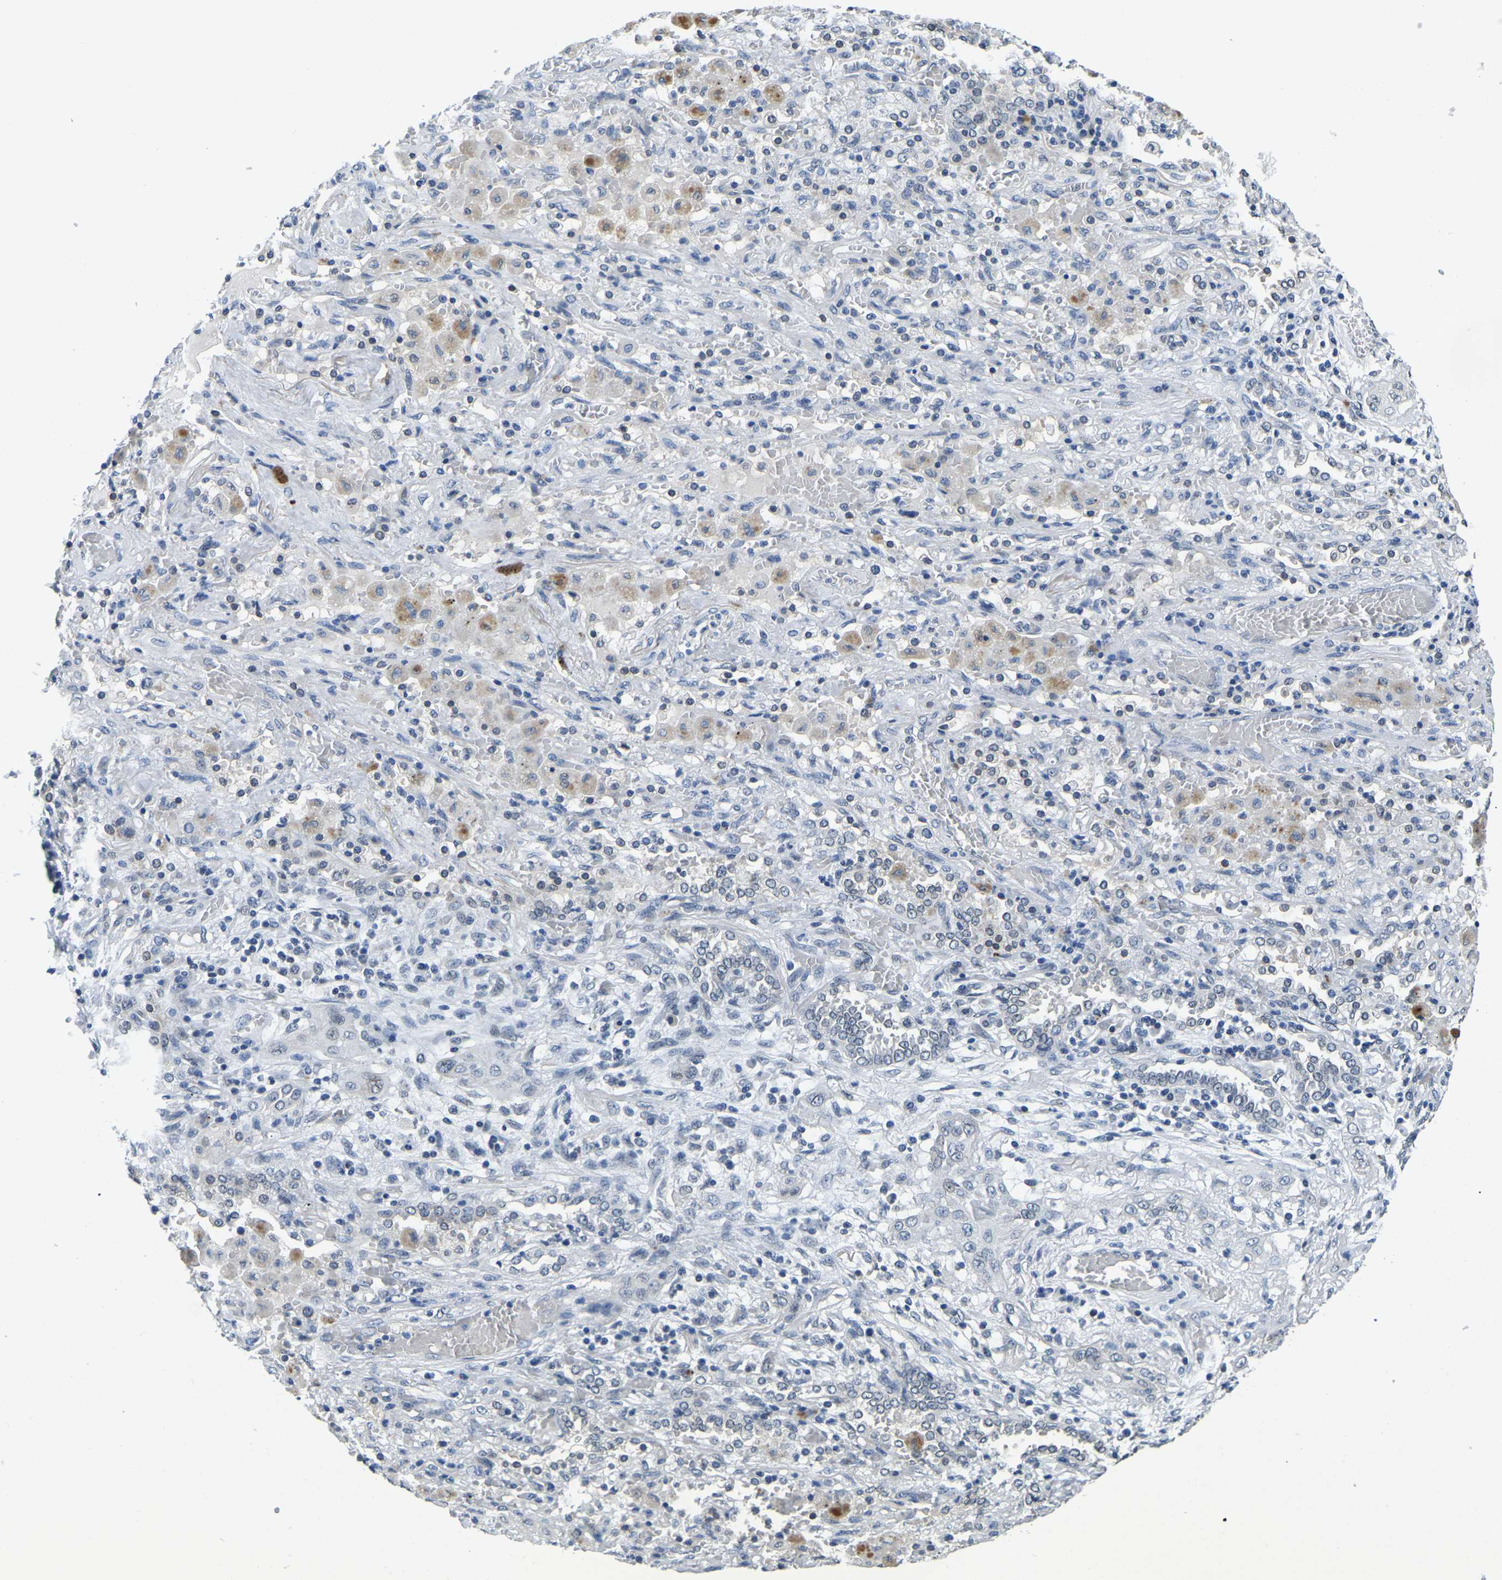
{"staining": {"intensity": "negative", "quantity": "none", "location": "none"}, "tissue": "lung cancer", "cell_type": "Tumor cells", "image_type": "cancer", "snomed": [{"axis": "morphology", "description": "Squamous cell carcinoma, NOS"}, {"axis": "topography", "description": "Lung"}], "caption": "IHC photomicrograph of neoplastic tissue: human lung cancer stained with DAB (3,3'-diaminobenzidine) exhibits no significant protein staining in tumor cells.", "gene": "RANBP2", "patient": {"sex": "female", "age": 47}}